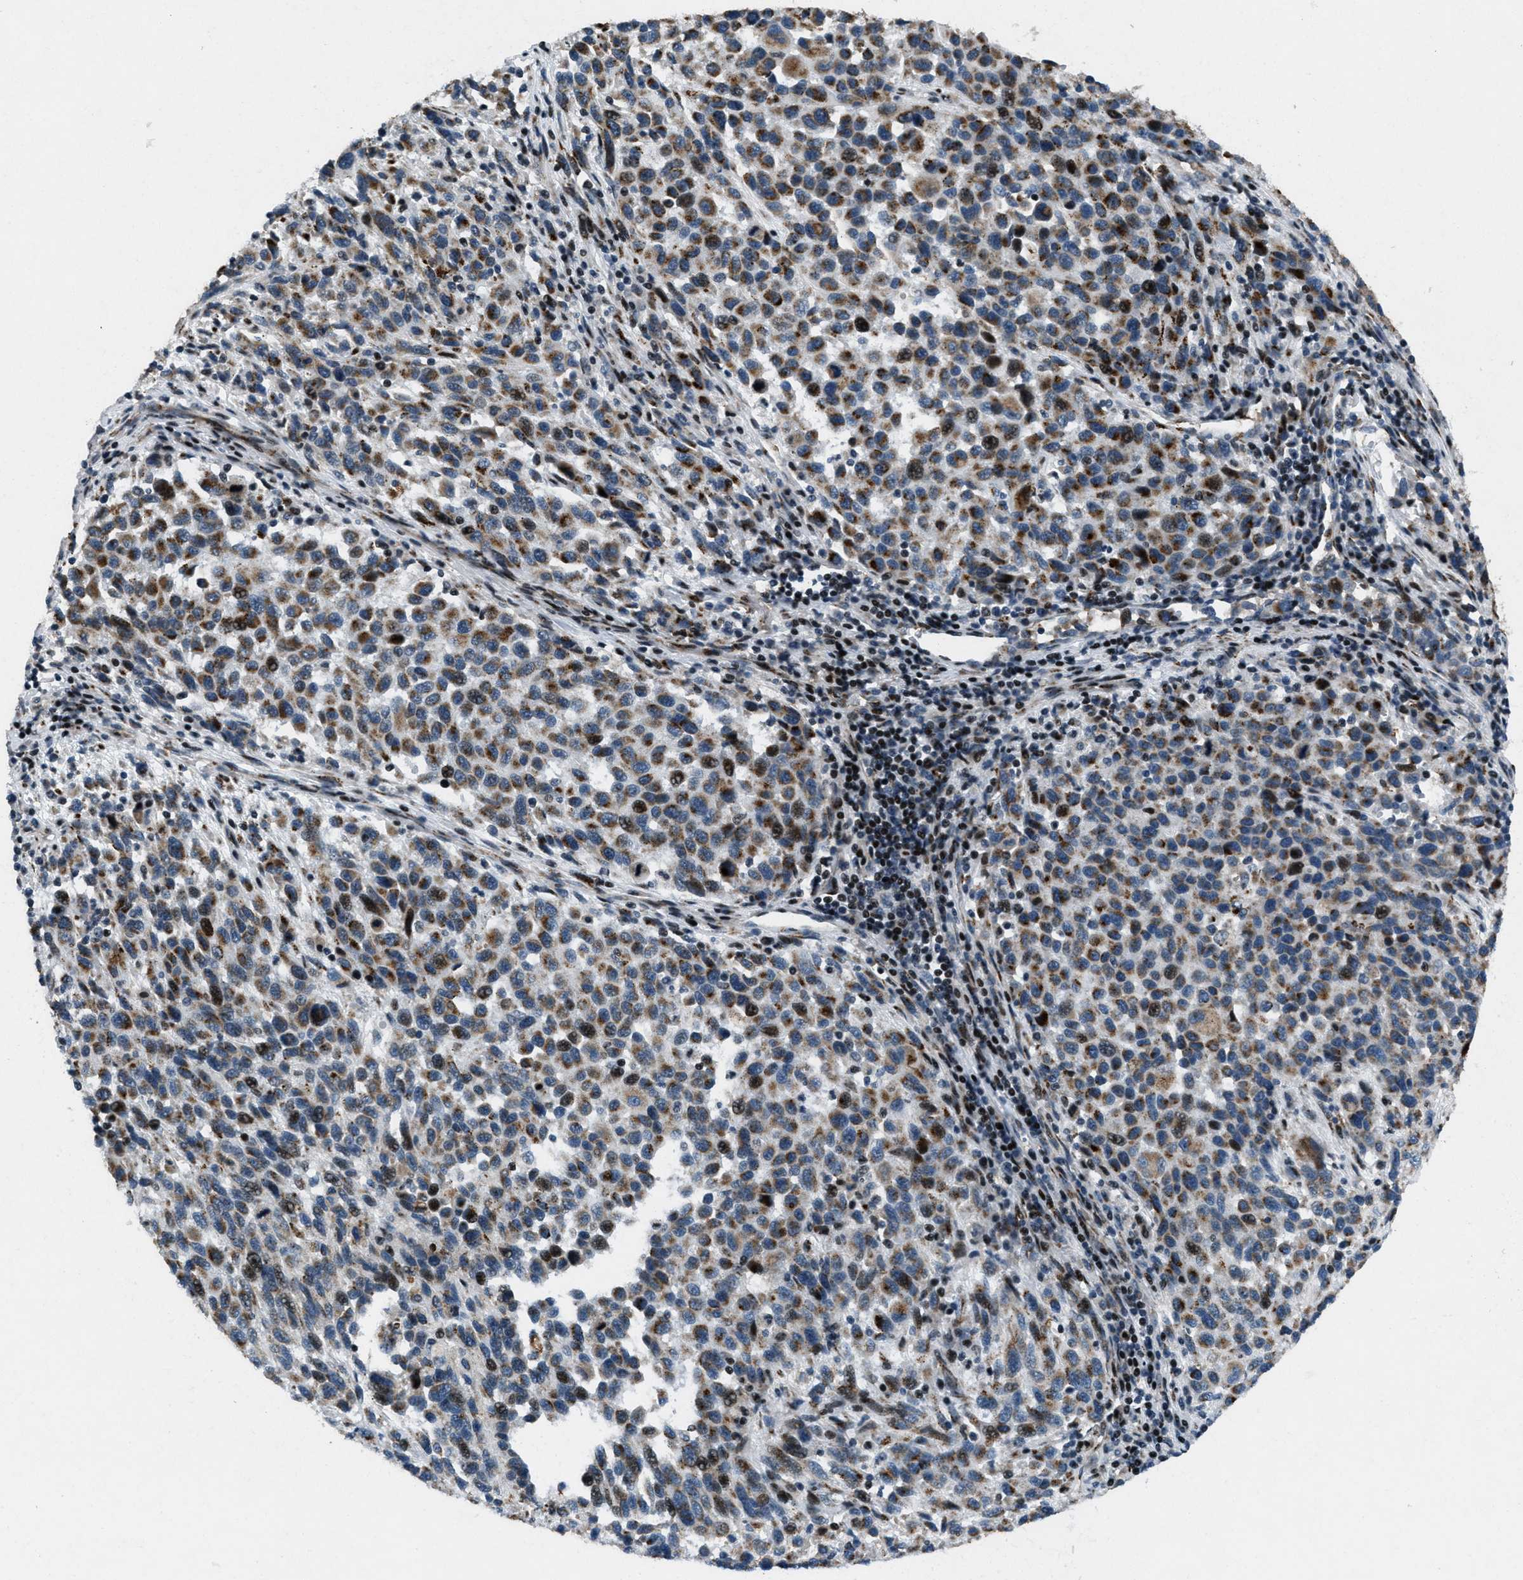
{"staining": {"intensity": "moderate", "quantity": ">75%", "location": "cytoplasmic/membranous"}, "tissue": "melanoma", "cell_type": "Tumor cells", "image_type": "cancer", "snomed": [{"axis": "morphology", "description": "Malignant melanoma, Metastatic site"}, {"axis": "topography", "description": "Lymph node"}], "caption": "The micrograph reveals immunohistochemical staining of malignant melanoma (metastatic site). There is moderate cytoplasmic/membranous staining is identified in approximately >75% of tumor cells.", "gene": "GPC6", "patient": {"sex": "male", "age": 61}}